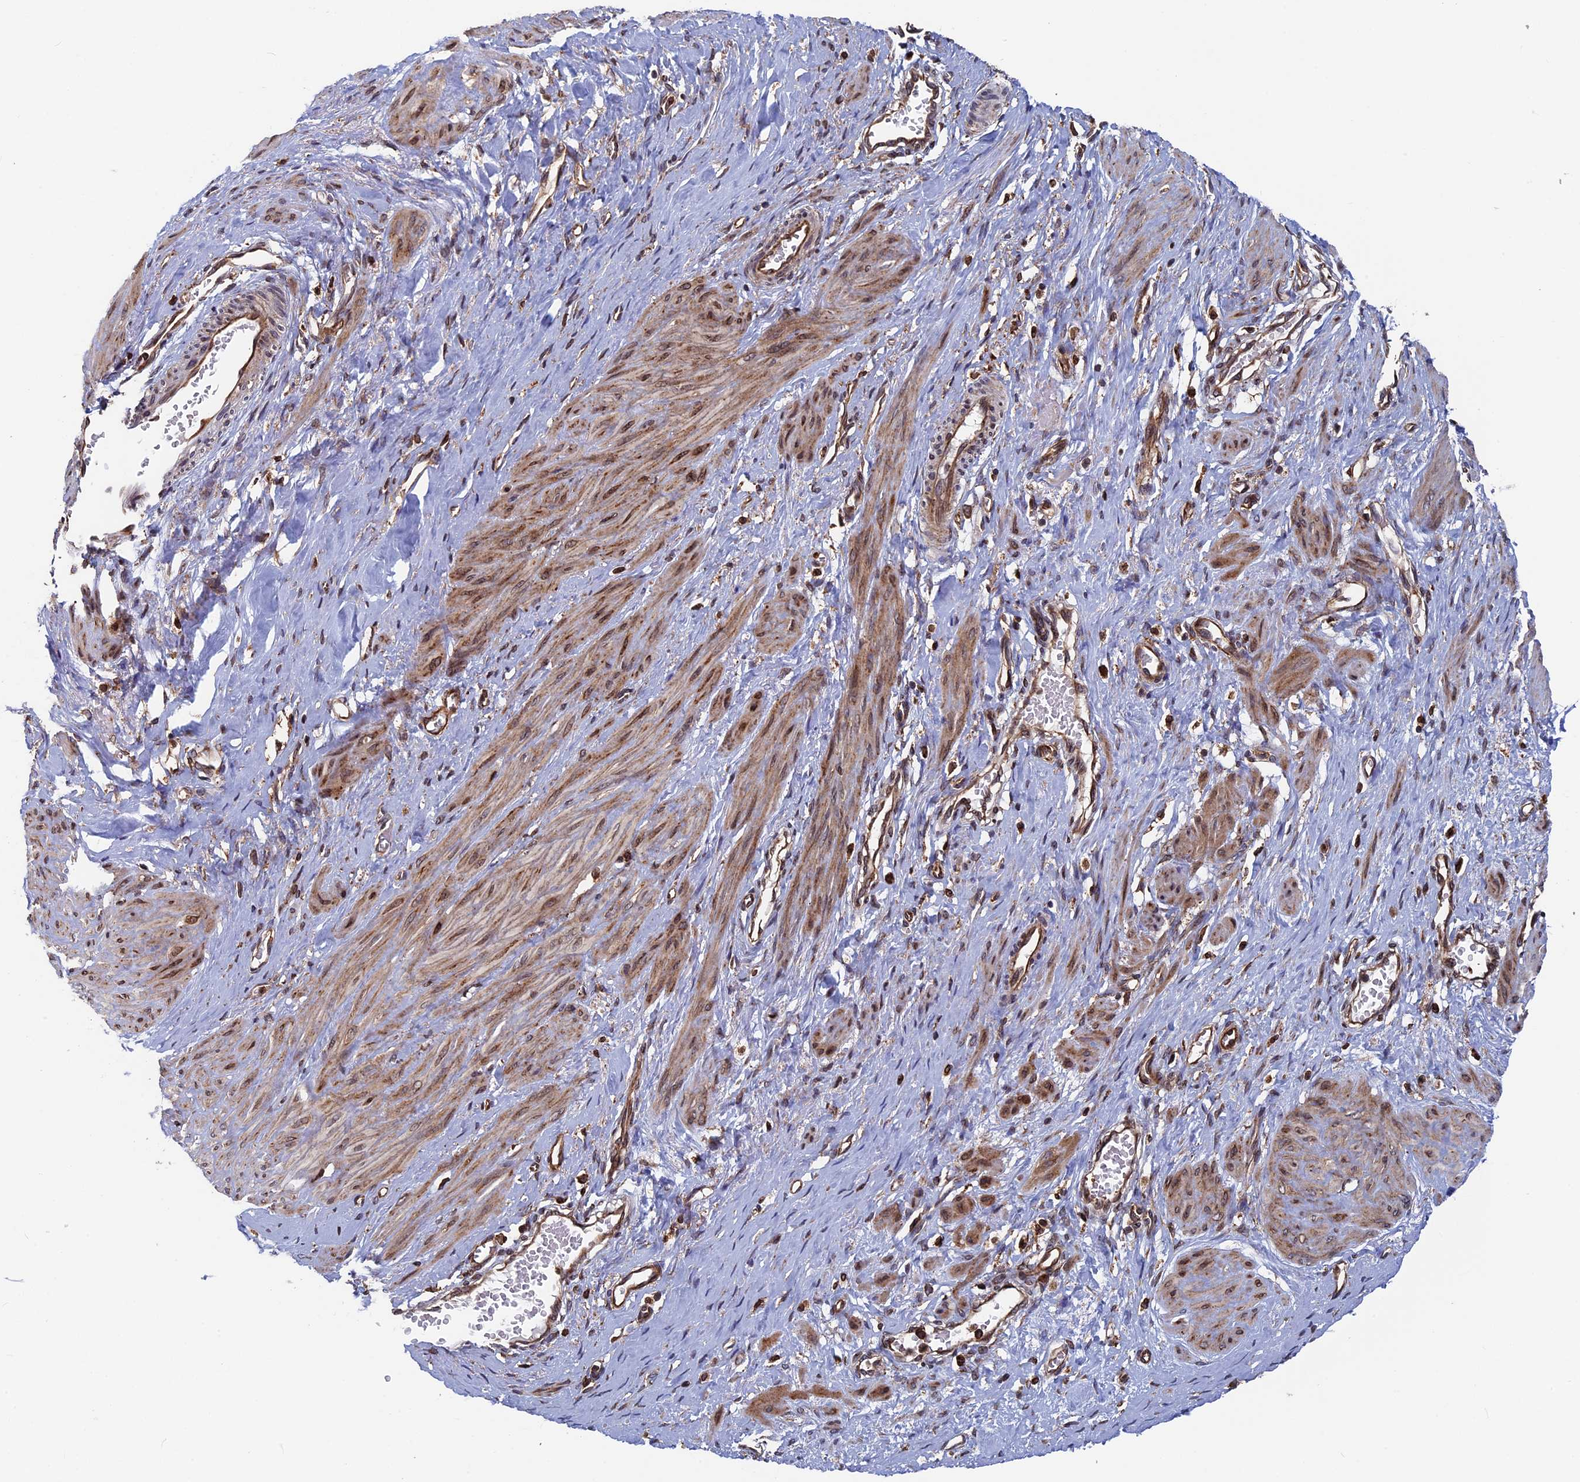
{"staining": {"intensity": "moderate", "quantity": ">75%", "location": "cytoplasmic/membranous,nuclear"}, "tissue": "smooth muscle", "cell_type": "Smooth muscle cells", "image_type": "normal", "snomed": [{"axis": "morphology", "description": "Normal tissue, NOS"}, {"axis": "topography", "description": "Endometrium"}], "caption": "The image demonstrates staining of normal smooth muscle, revealing moderate cytoplasmic/membranous,nuclear protein expression (brown color) within smooth muscle cells. The protein is shown in brown color, while the nuclei are stained blue.", "gene": "RPUSD1", "patient": {"sex": "female", "age": 33}}